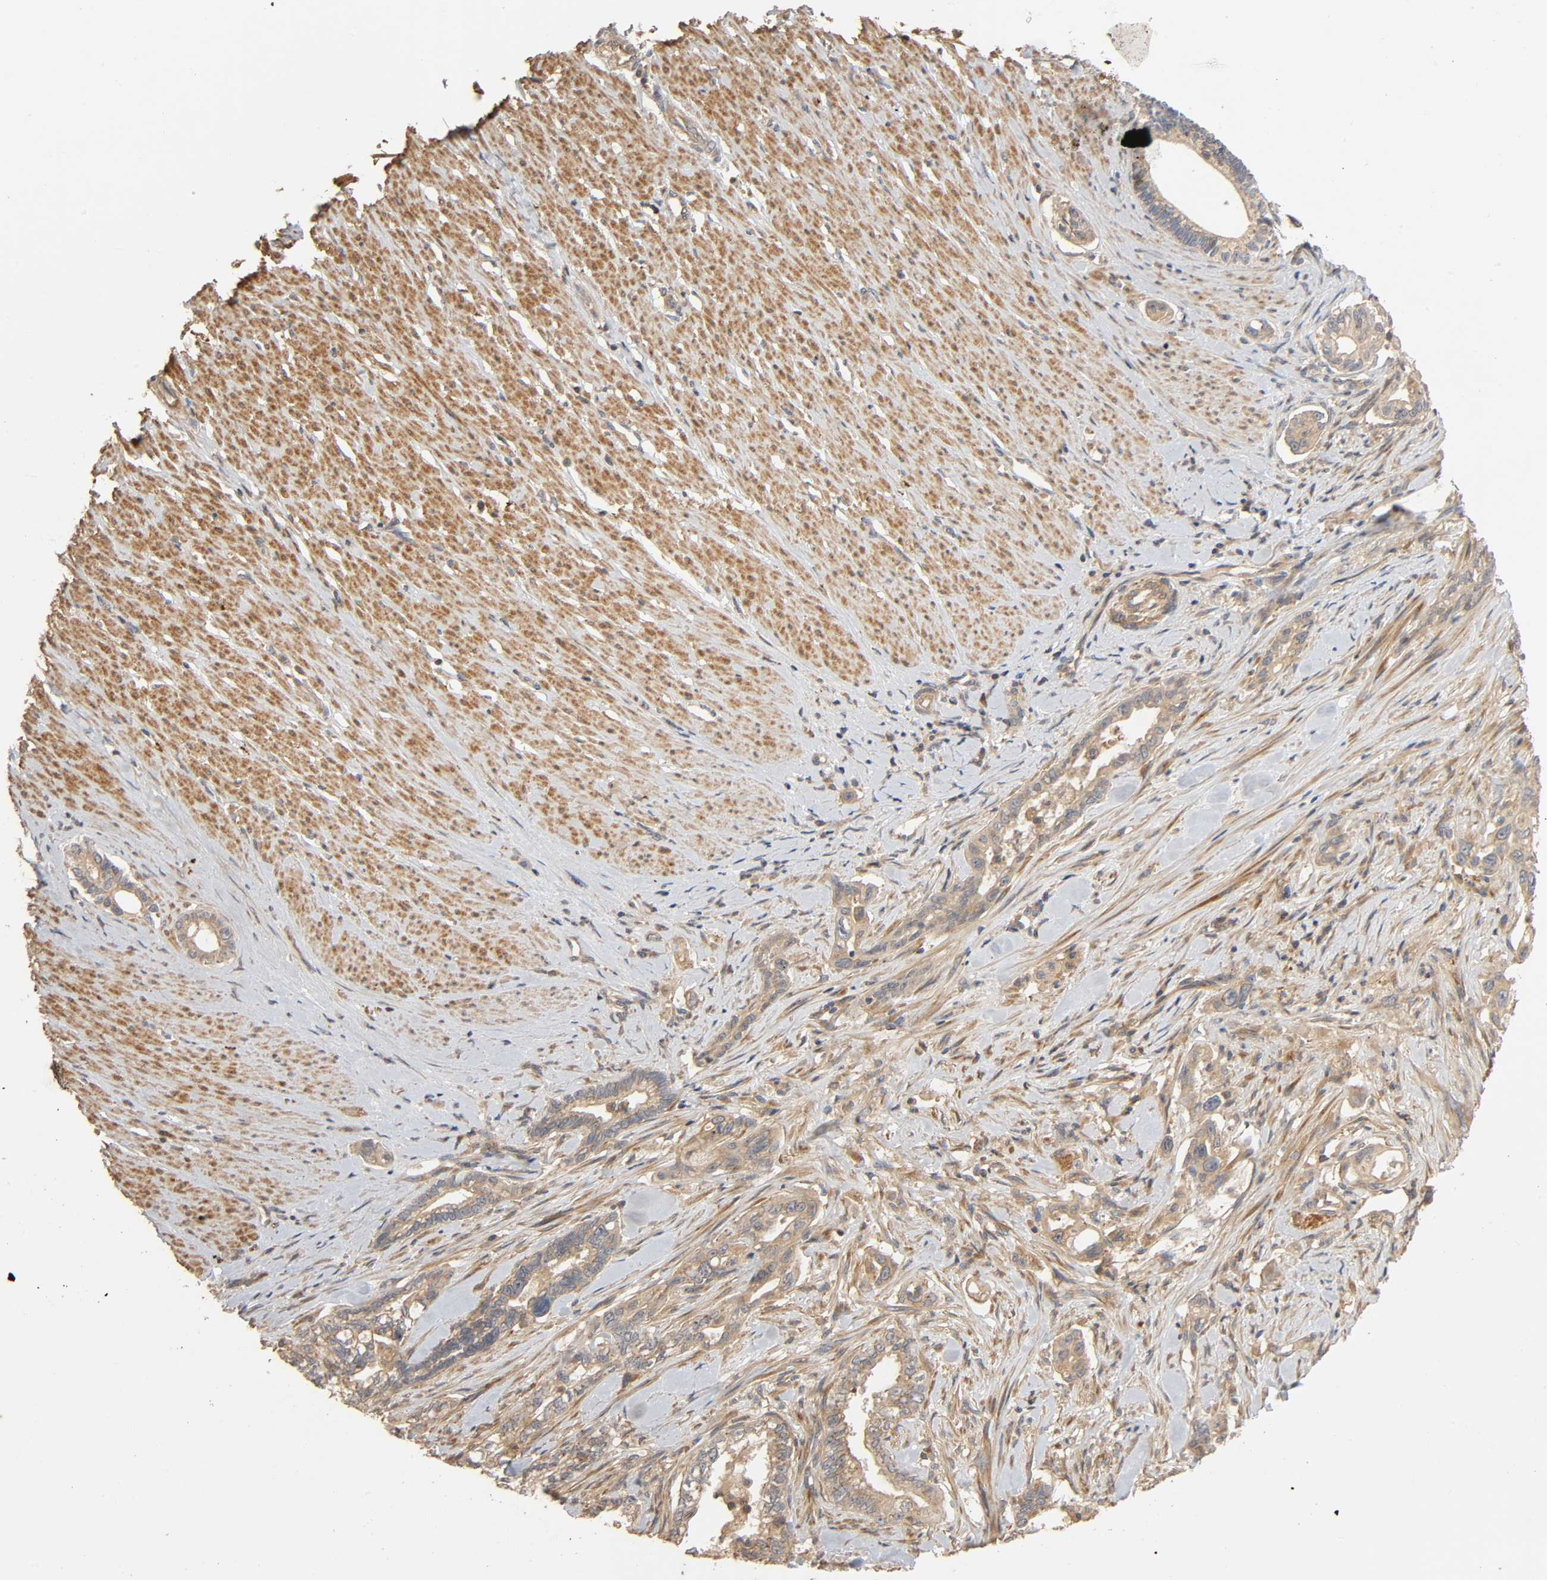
{"staining": {"intensity": "weak", "quantity": ">75%", "location": "cytoplasmic/membranous"}, "tissue": "pancreatic cancer", "cell_type": "Tumor cells", "image_type": "cancer", "snomed": [{"axis": "morphology", "description": "Normal tissue, NOS"}, {"axis": "topography", "description": "Pancreas"}], "caption": "Weak cytoplasmic/membranous protein expression is present in approximately >75% of tumor cells in pancreatic cancer.", "gene": "SGSM1", "patient": {"sex": "male", "age": 42}}